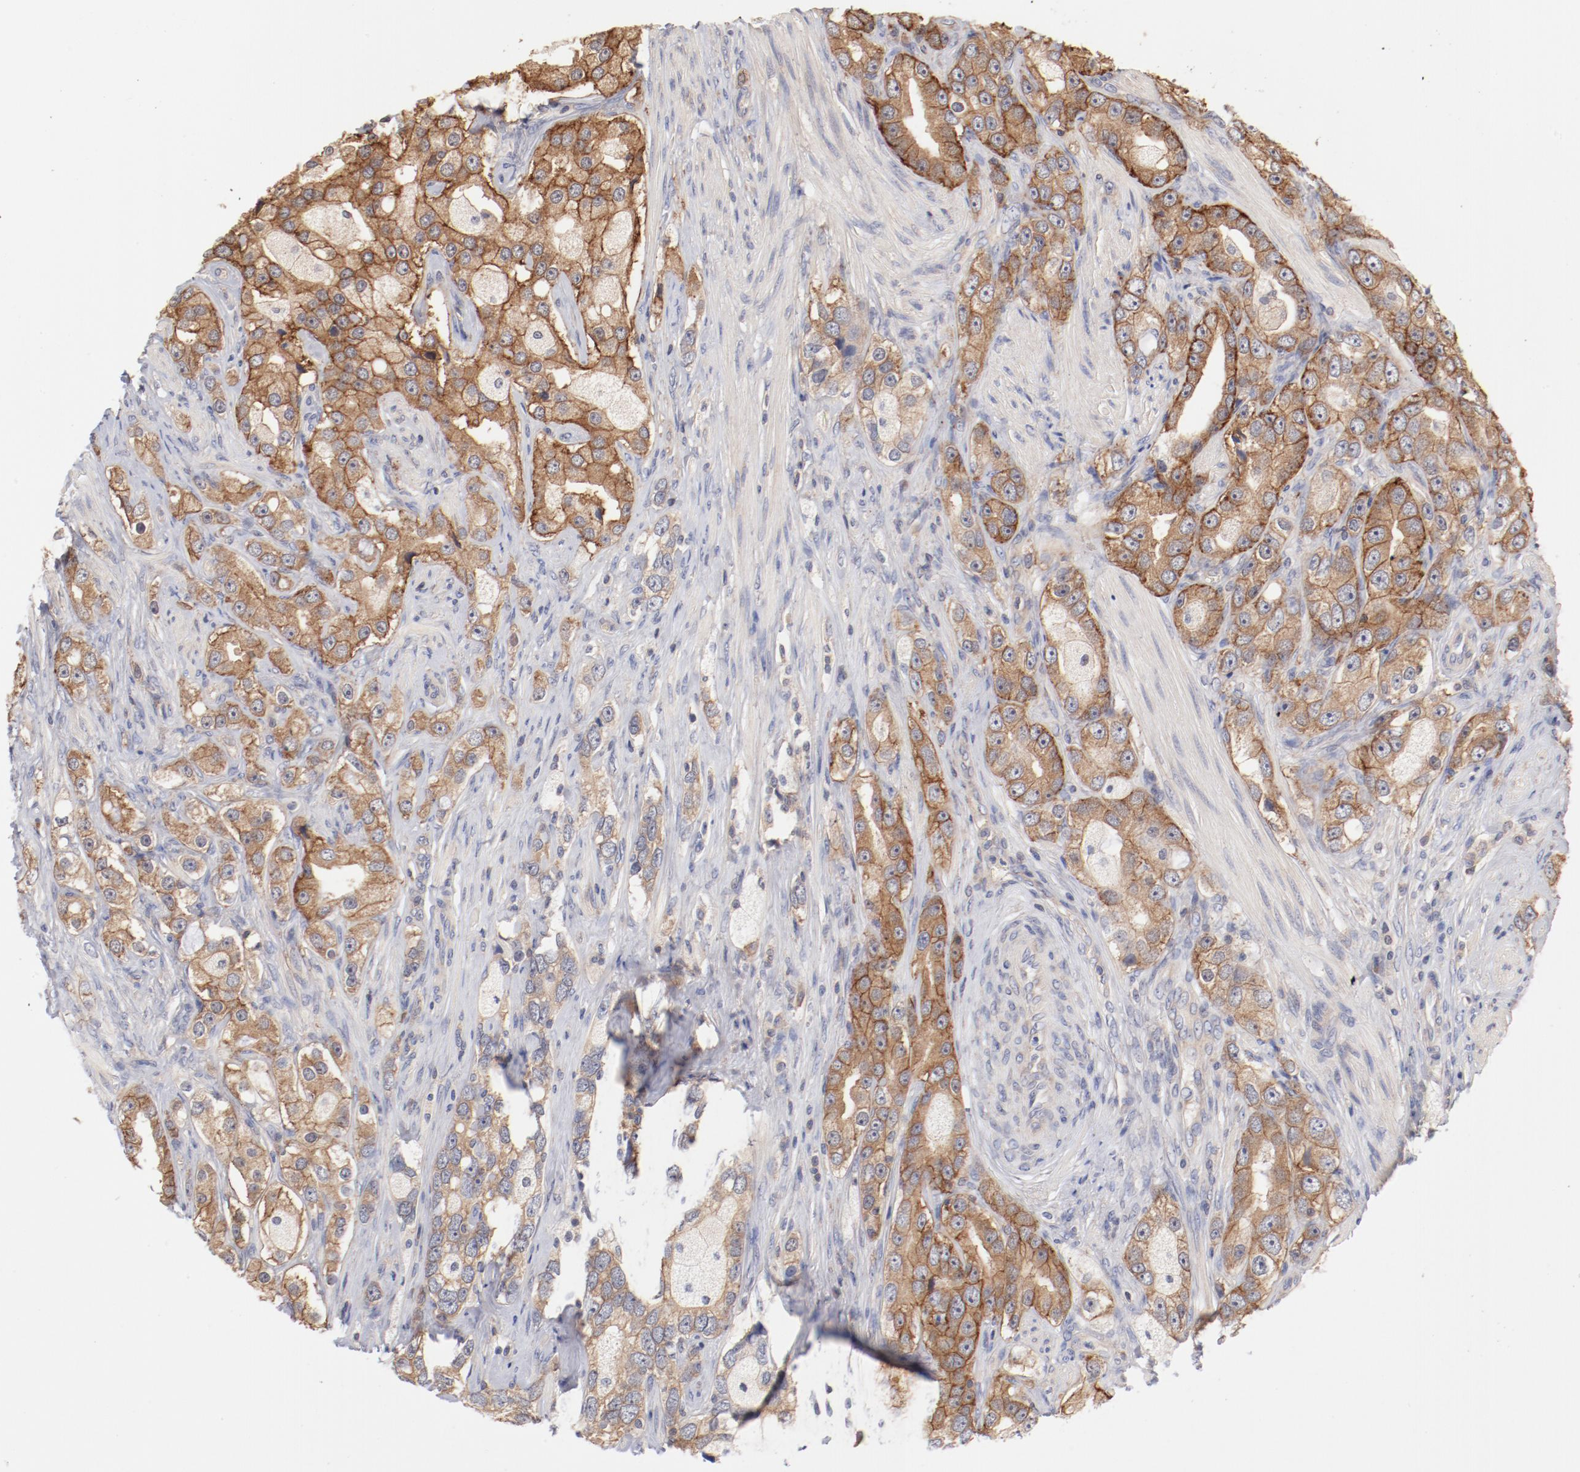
{"staining": {"intensity": "moderate", "quantity": ">75%", "location": "cytoplasmic/membranous"}, "tissue": "prostate cancer", "cell_type": "Tumor cells", "image_type": "cancer", "snomed": [{"axis": "morphology", "description": "Adenocarcinoma, High grade"}, {"axis": "topography", "description": "Prostate"}], "caption": "Brown immunohistochemical staining in human prostate cancer (high-grade adenocarcinoma) displays moderate cytoplasmic/membranous staining in about >75% of tumor cells. The staining was performed using DAB (3,3'-diaminobenzidine) to visualize the protein expression in brown, while the nuclei were stained in blue with hematoxylin (Magnification: 20x).", "gene": "SETD3", "patient": {"sex": "male", "age": 63}}